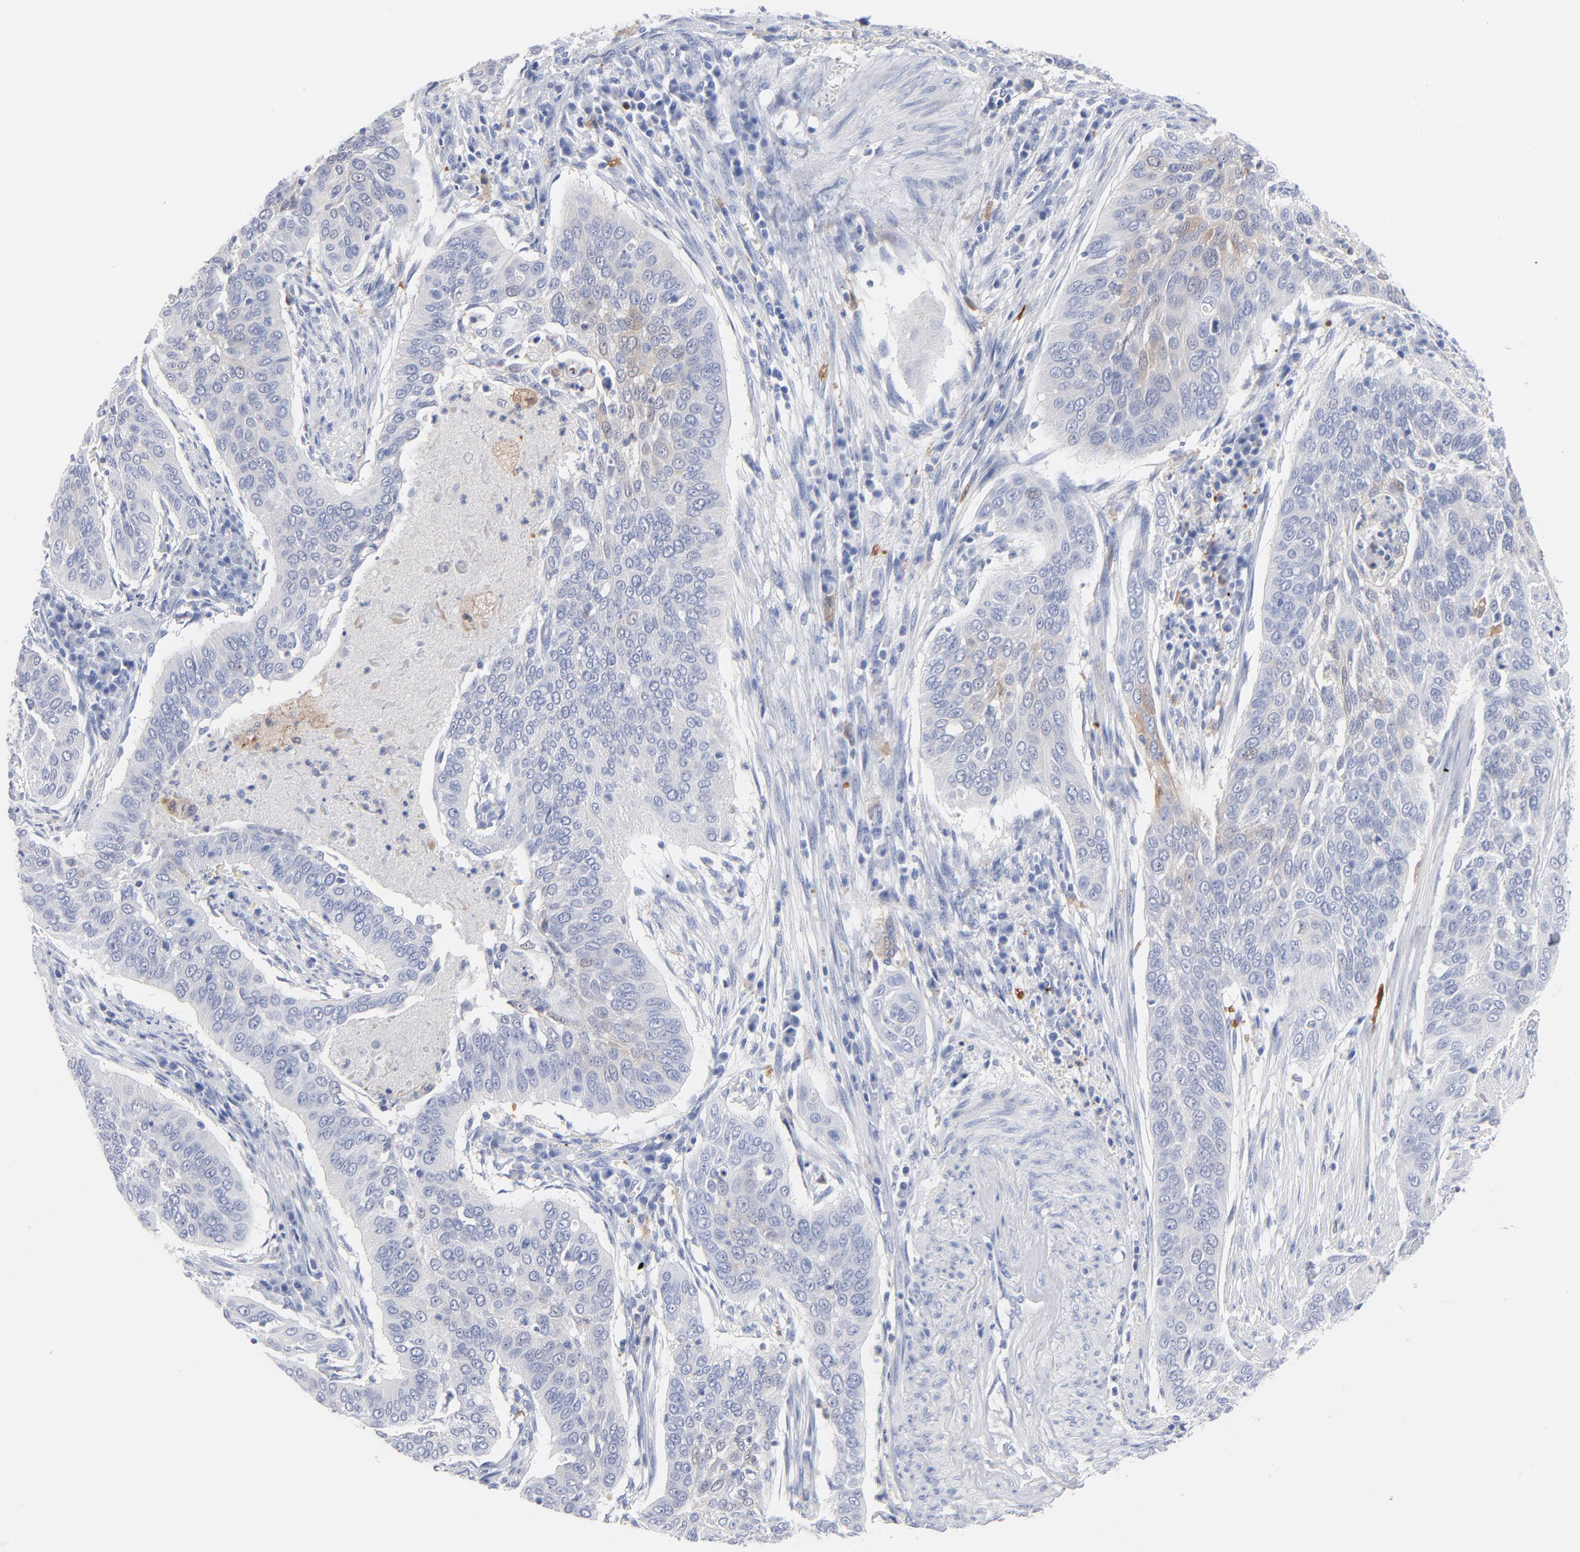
{"staining": {"intensity": "negative", "quantity": "none", "location": "none"}, "tissue": "cervical cancer", "cell_type": "Tumor cells", "image_type": "cancer", "snomed": [{"axis": "morphology", "description": "Squamous cell carcinoma, NOS"}, {"axis": "topography", "description": "Cervix"}], "caption": "Human cervical cancer stained for a protein using immunohistochemistry (IHC) displays no staining in tumor cells.", "gene": "IFIT2", "patient": {"sex": "female", "age": 39}}